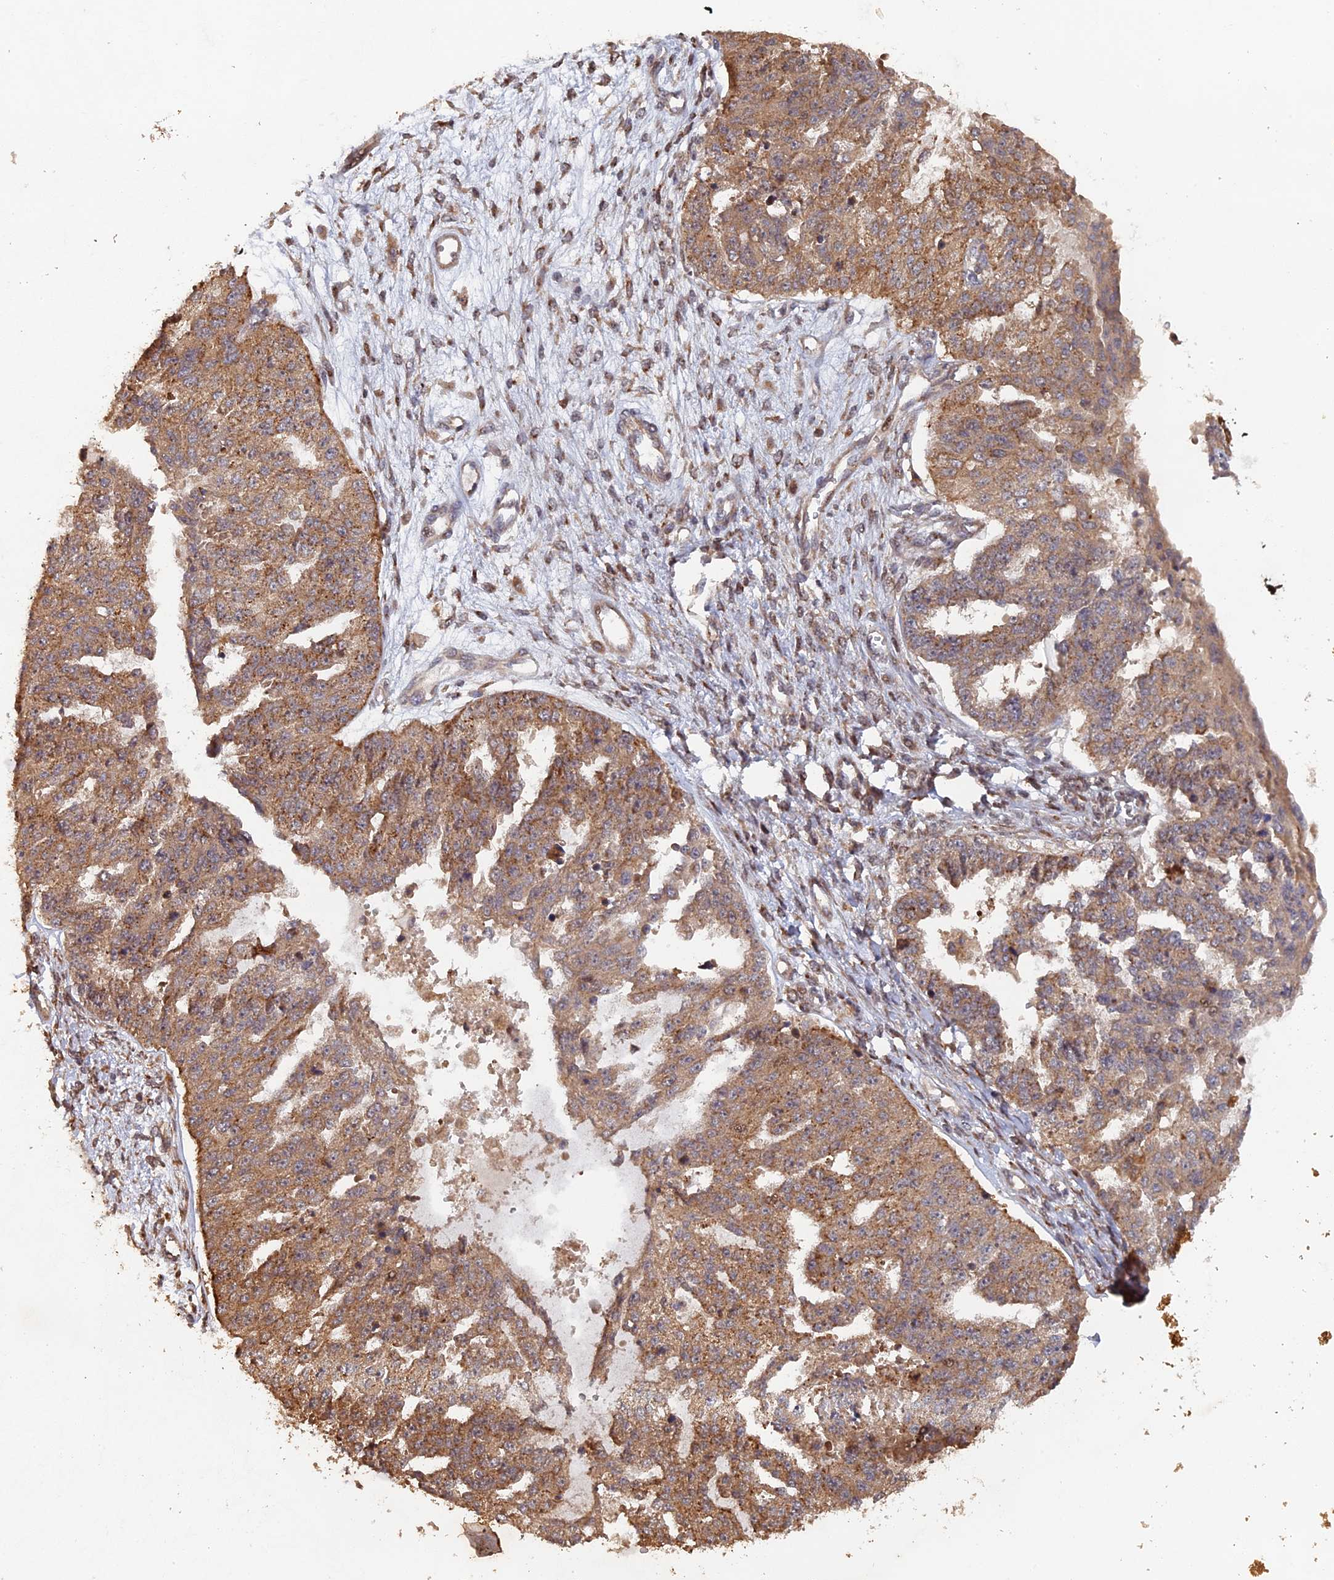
{"staining": {"intensity": "moderate", "quantity": ">75%", "location": "cytoplasmic/membranous"}, "tissue": "ovarian cancer", "cell_type": "Tumor cells", "image_type": "cancer", "snomed": [{"axis": "morphology", "description": "Cystadenocarcinoma, serous, NOS"}, {"axis": "topography", "description": "Ovary"}], "caption": "Ovarian cancer was stained to show a protein in brown. There is medium levels of moderate cytoplasmic/membranous staining in about >75% of tumor cells.", "gene": "VPS37C", "patient": {"sex": "female", "age": 58}}